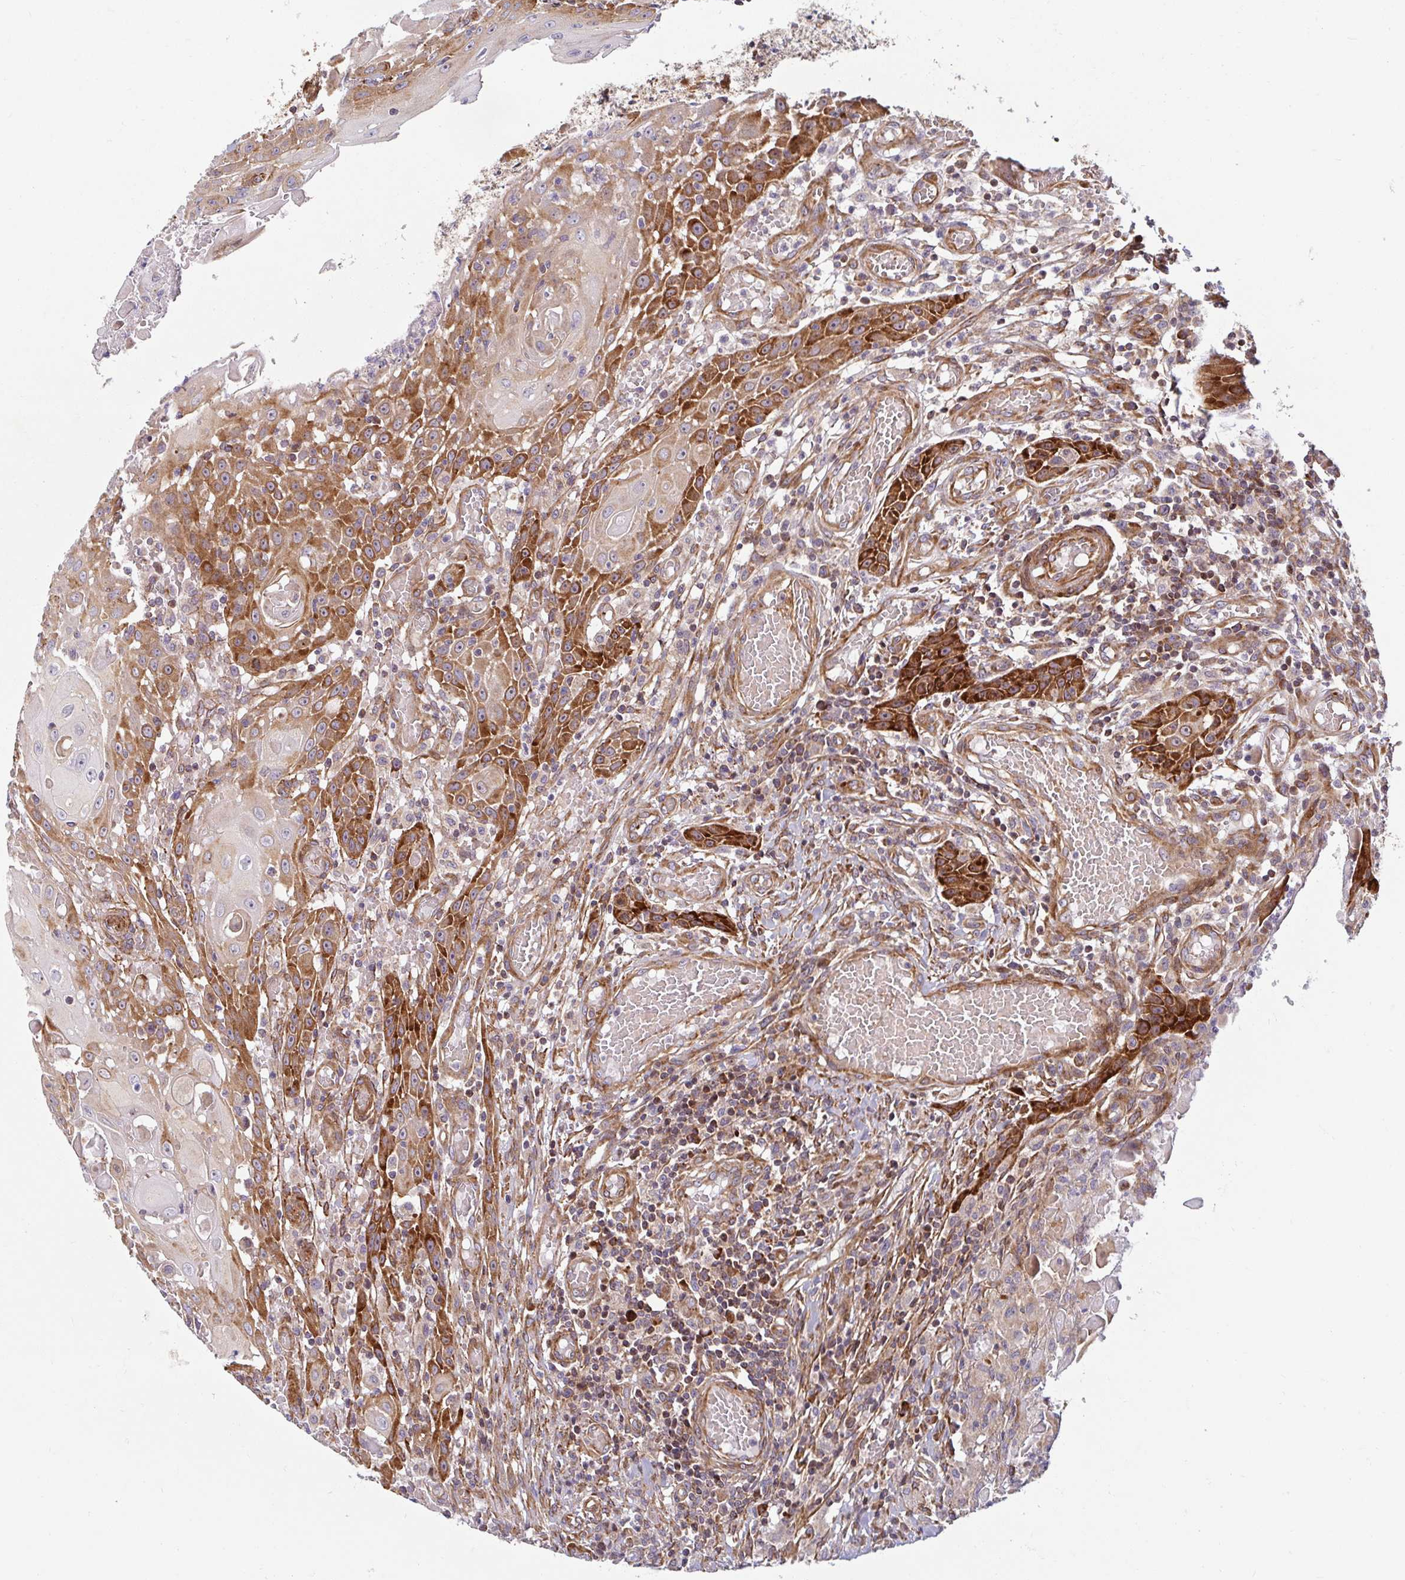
{"staining": {"intensity": "strong", "quantity": "25%-75%", "location": "cytoplasmic/membranous"}, "tissue": "head and neck cancer", "cell_type": "Tumor cells", "image_type": "cancer", "snomed": [{"axis": "morphology", "description": "Normal tissue, NOS"}, {"axis": "morphology", "description": "Squamous cell carcinoma, NOS"}, {"axis": "topography", "description": "Oral tissue"}, {"axis": "topography", "description": "Head-Neck"}], "caption": "Immunohistochemical staining of human squamous cell carcinoma (head and neck) demonstrates strong cytoplasmic/membranous protein expression in about 25%-75% of tumor cells. The protein is shown in brown color, while the nuclei are stained blue.", "gene": "BTF3", "patient": {"sex": "female", "age": 55}}